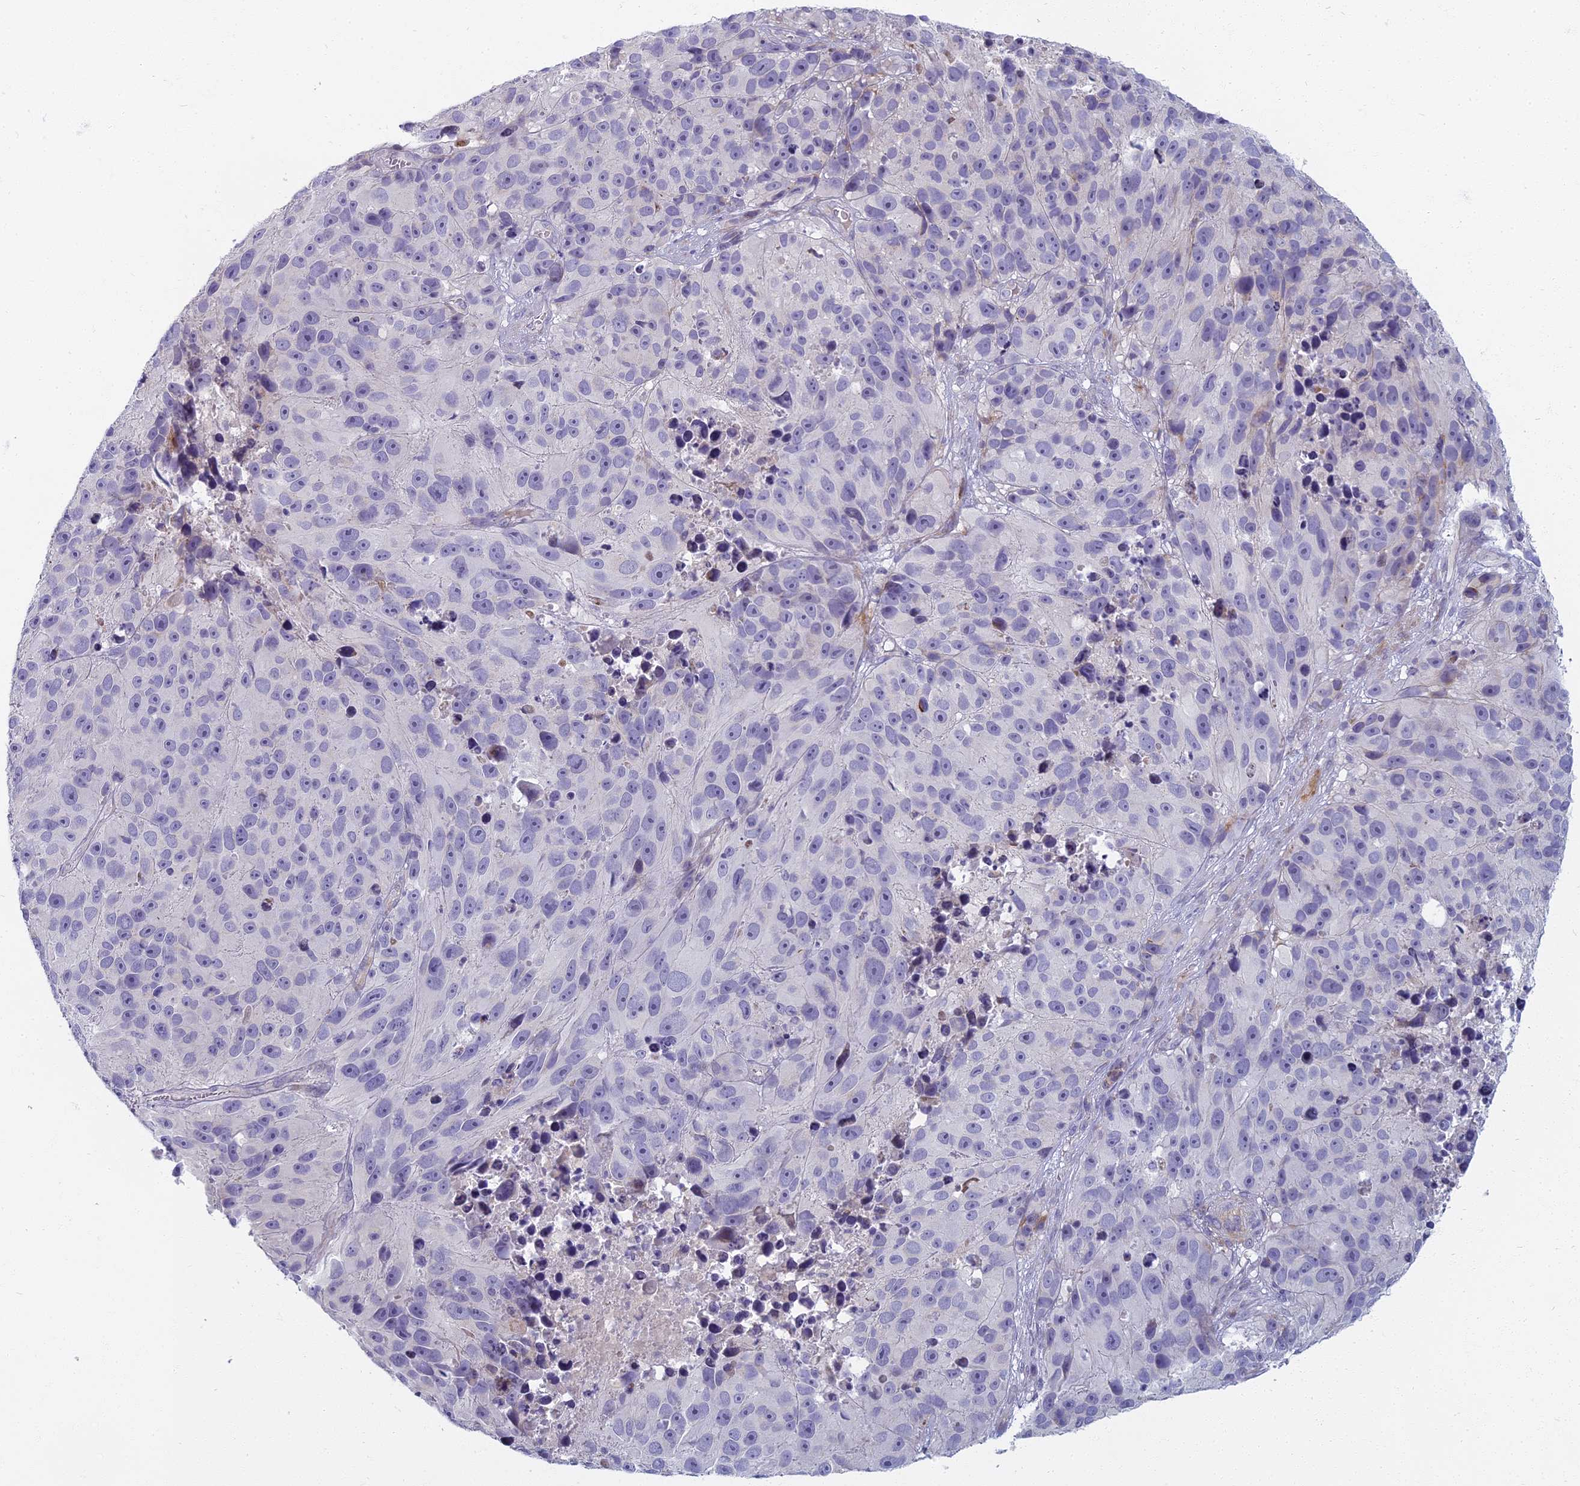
{"staining": {"intensity": "negative", "quantity": "none", "location": "none"}, "tissue": "melanoma", "cell_type": "Tumor cells", "image_type": "cancer", "snomed": [{"axis": "morphology", "description": "Malignant melanoma, NOS"}, {"axis": "topography", "description": "Skin"}], "caption": "The micrograph displays no staining of tumor cells in malignant melanoma.", "gene": "ARL15", "patient": {"sex": "male", "age": 84}}